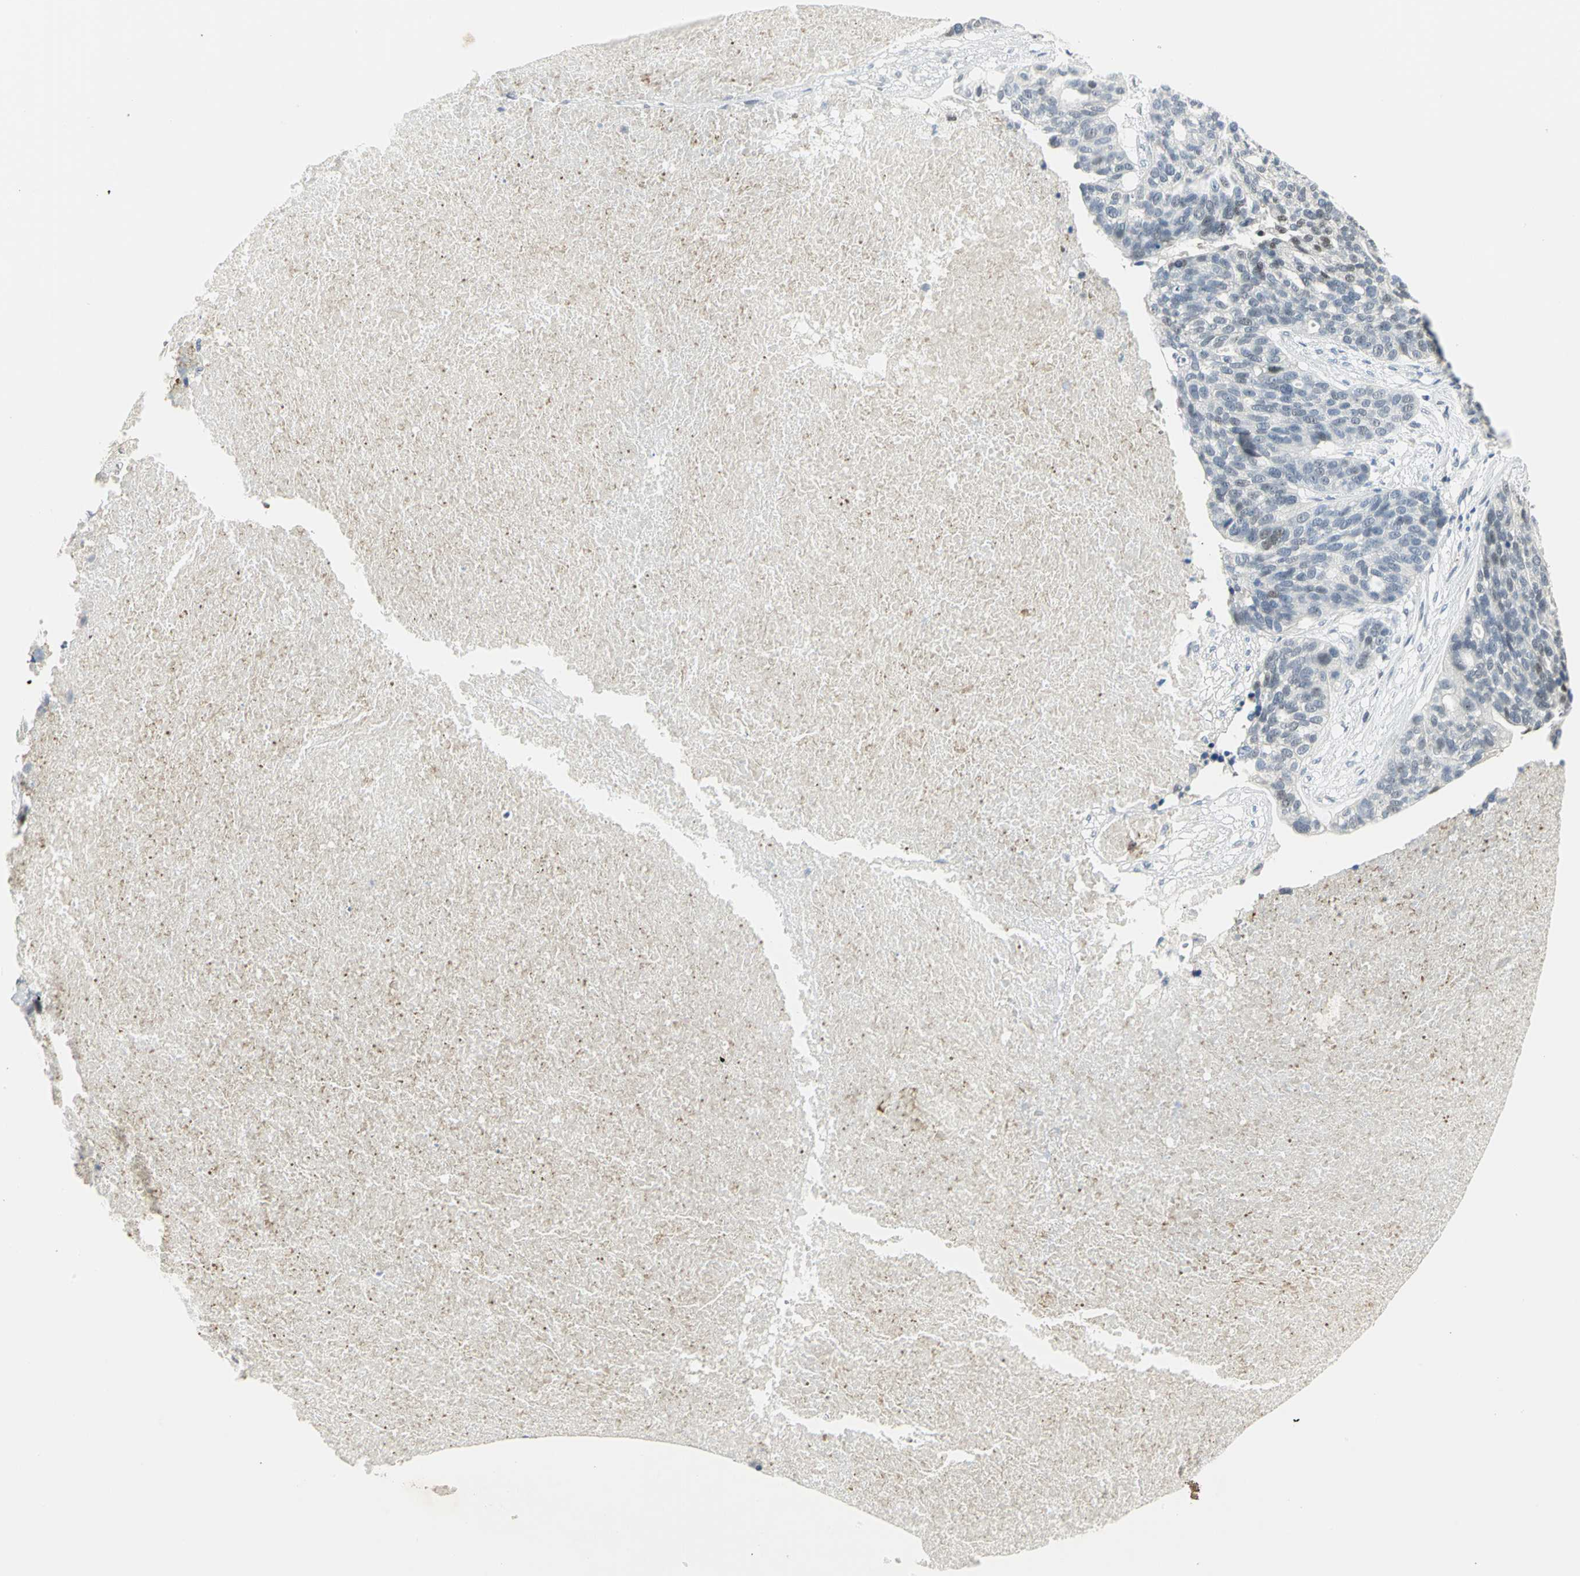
{"staining": {"intensity": "moderate", "quantity": "<25%", "location": "nuclear"}, "tissue": "ovarian cancer", "cell_type": "Tumor cells", "image_type": "cancer", "snomed": [{"axis": "morphology", "description": "Cystadenocarcinoma, serous, NOS"}, {"axis": "topography", "description": "Ovary"}], "caption": "Moderate nuclear protein staining is seen in about <25% of tumor cells in ovarian serous cystadenocarcinoma.", "gene": "BCL6", "patient": {"sex": "female", "age": 59}}